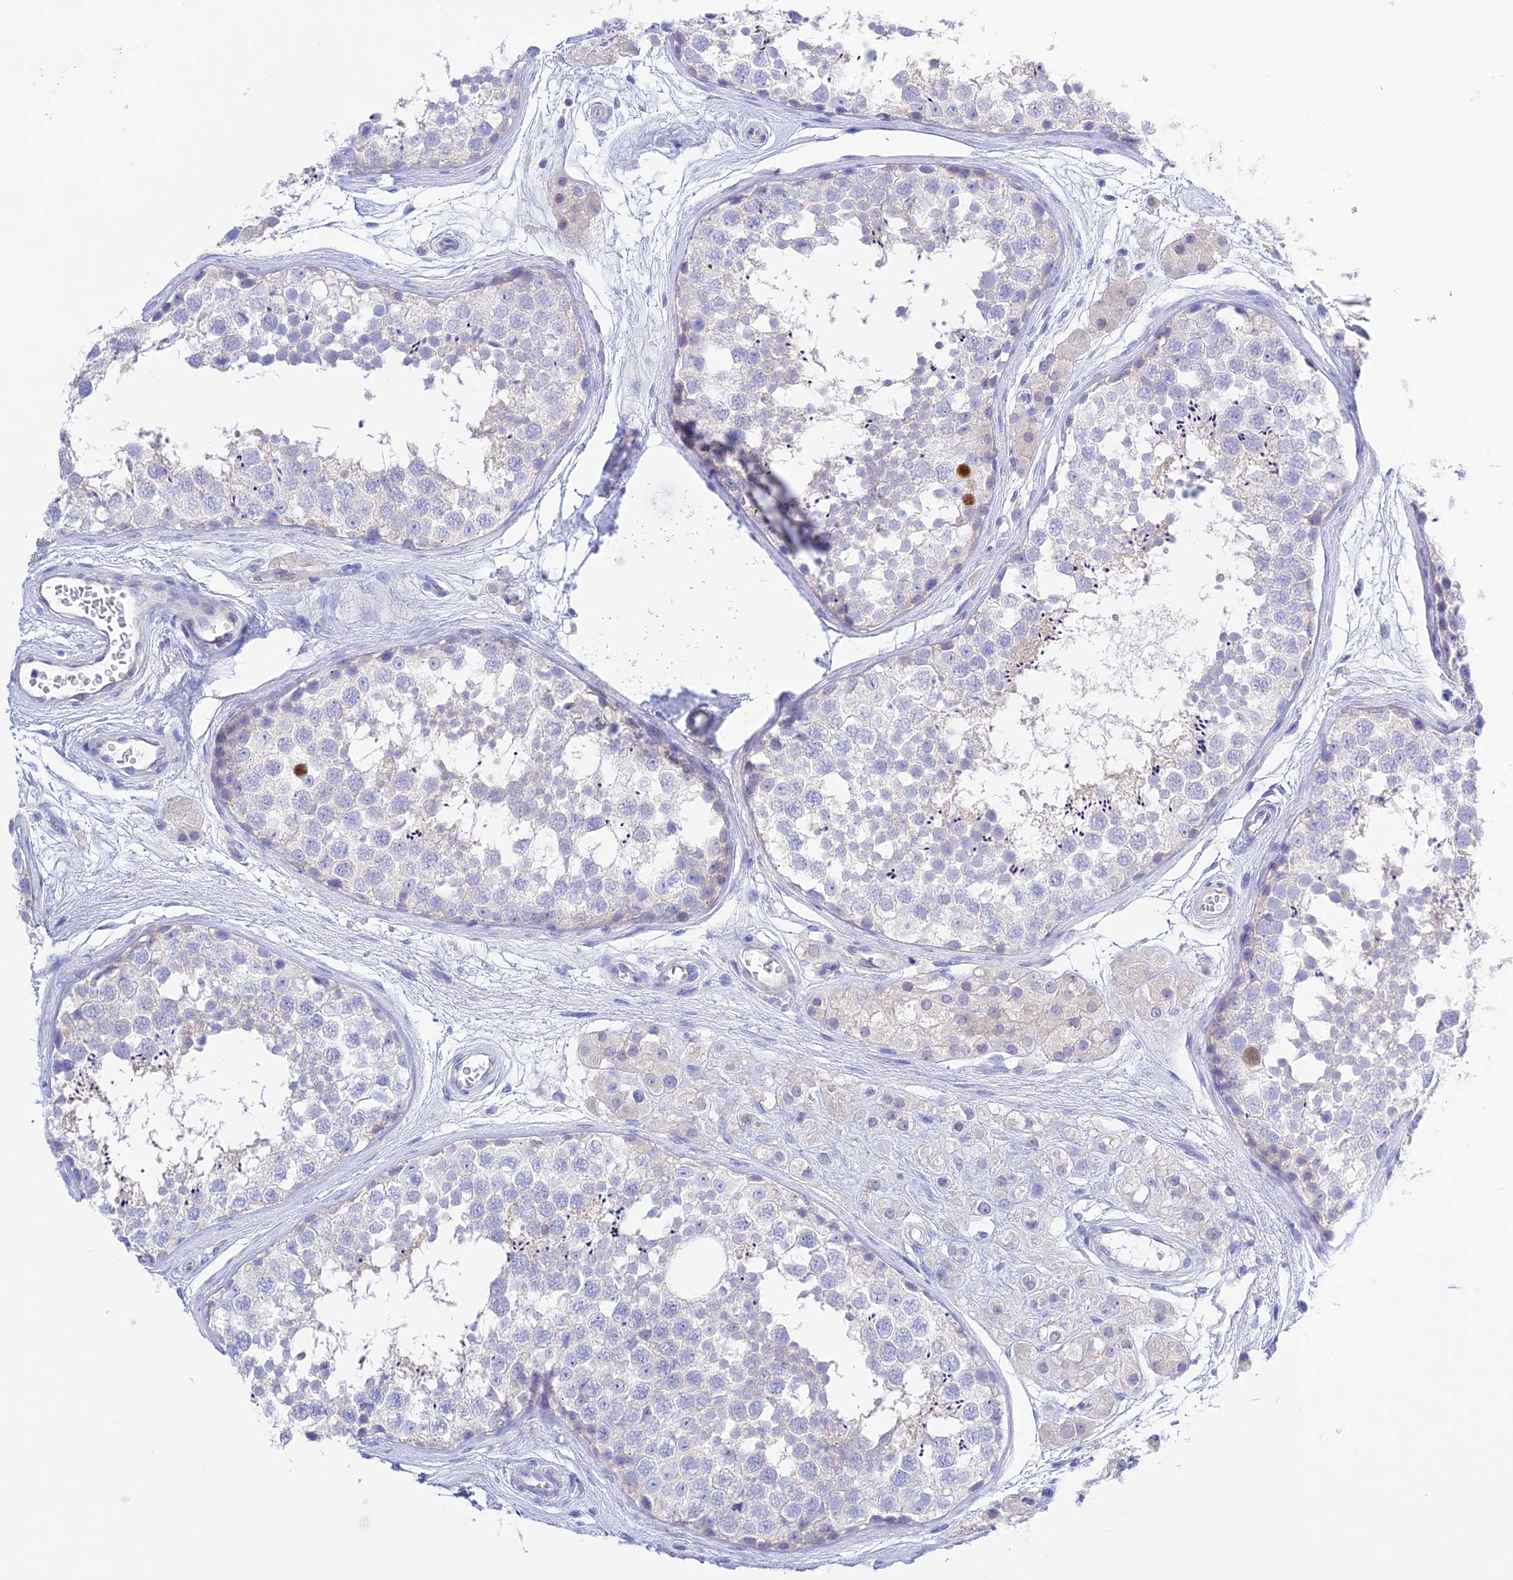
{"staining": {"intensity": "negative", "quantity": "none", "location": "none"}, "tissue": "testis", "cell_type": "Cells in seminiferous ducts", "image_type": "normal", "snomed": [{"axis": "morphology", "description": "Normal tissue, NOS"}, {"axis": "topography", "description": "Testis"}], "caption": "Immunohistochemical staining of unremarkable testis demonstrates no significant positivity in cells in seminiferous ducts.", "gene": "CHSY3", "patient": {"sex": "male", "age": 56}}